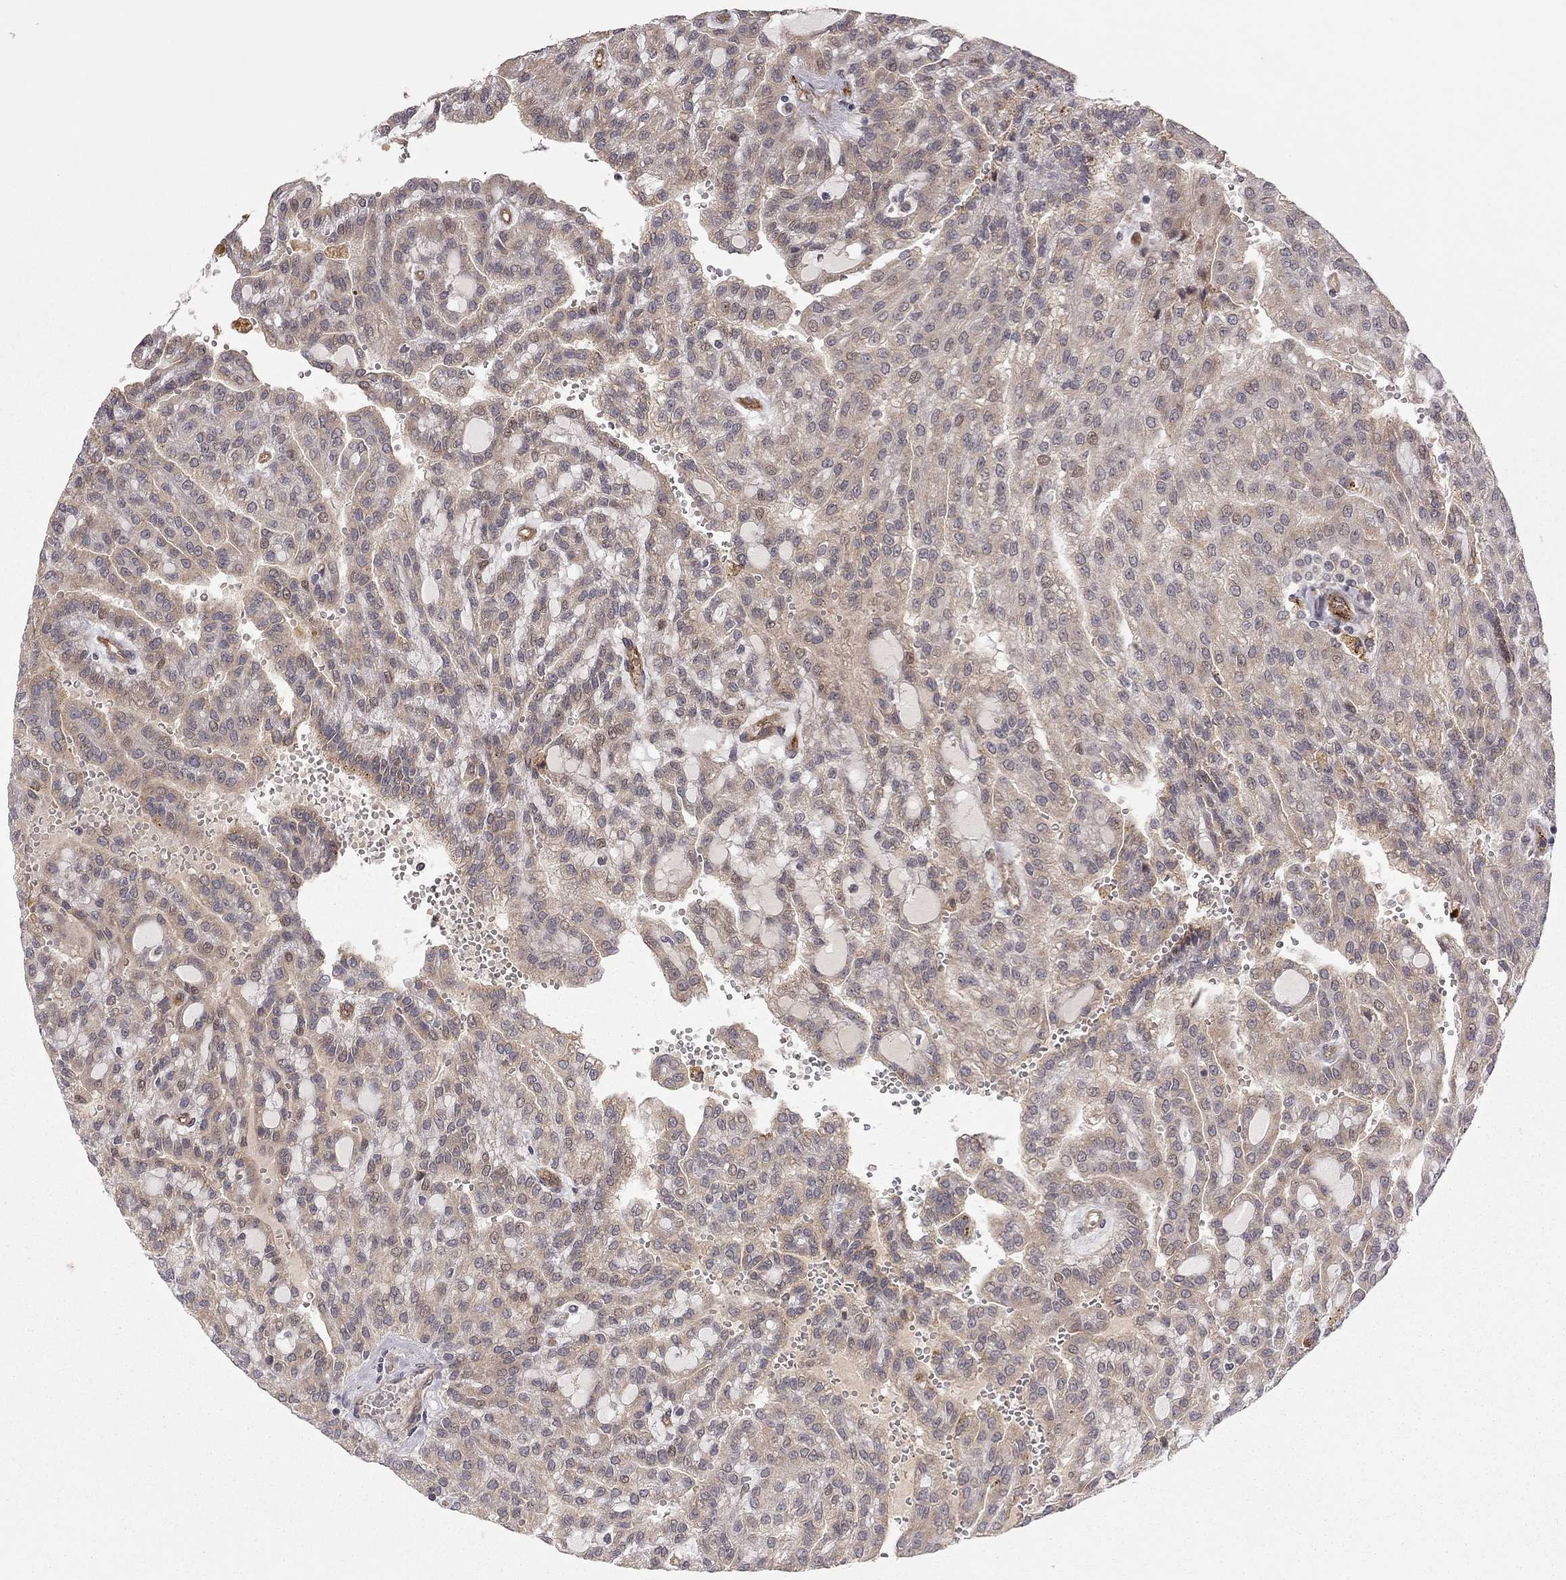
{"staining": {"intensity": "weak", "quantity": "25%-75%", "location": "cytoplasmic/membranous"}, "tissue": "renal cancer", "cell_type": "Tumor cells", "image_type": "cancer", "snomed": [{"axis": "morphology", "description": "Adenocarcinoma, NOS"}, {"axis": "topography", "description": "Kidney"}], "caption": "Protein staining of renal cancer tissue shows weak cytoplasmic/membranous expression in approximately 25%-75% of tumor cells.", "gene": "EXOC3L2", "patient": {"sex": "male", "age": 63}}